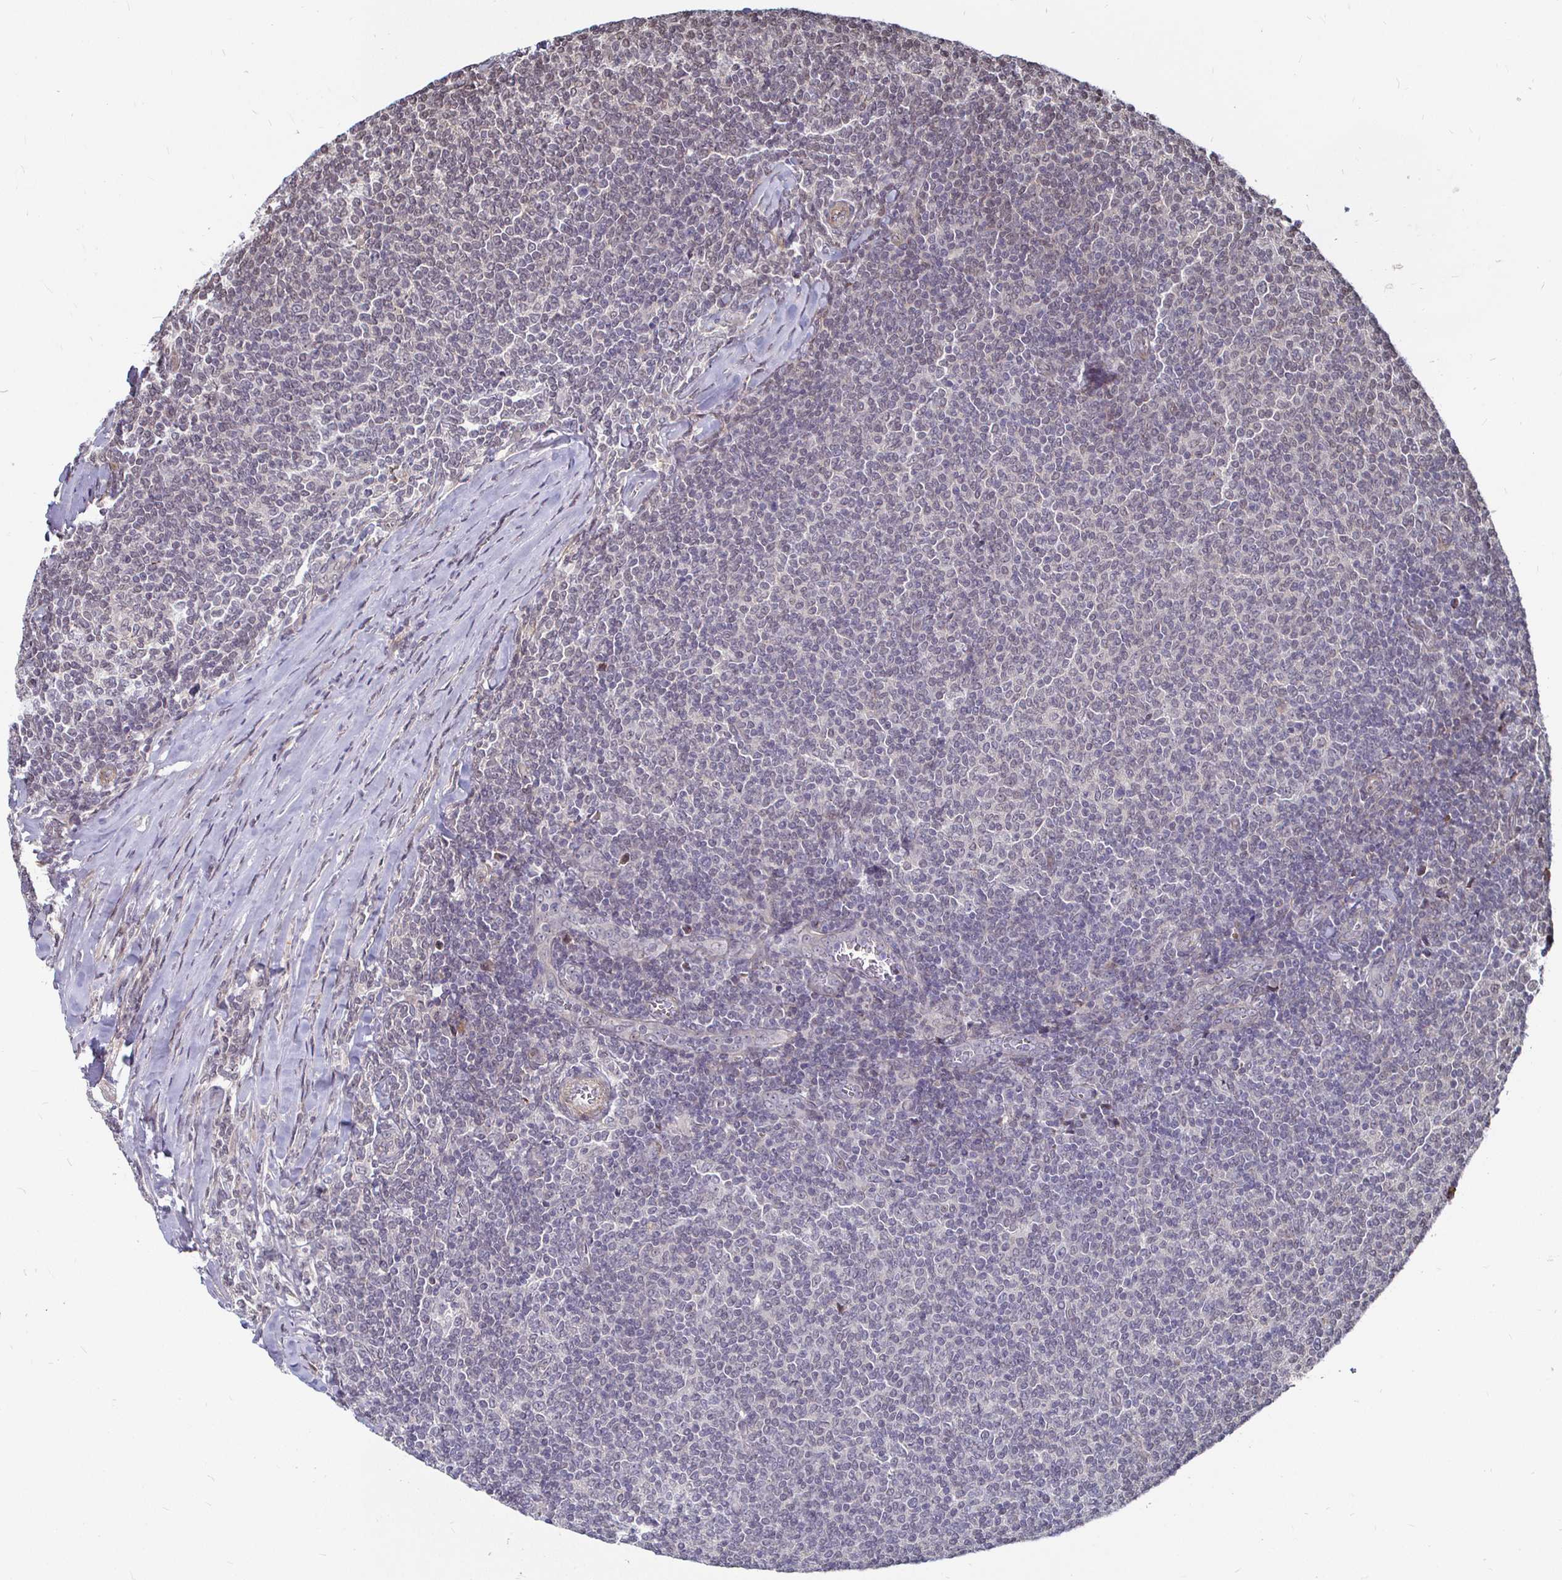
{"staining": {"intensity": "negative", "quantity": "none", "location": "none"}, "tissue": "lymphoma", "cell_type": "Tumor cells", "image_type": "cancer", "snomed": [{"axis": "morphology", "description": "Malignant lymphoma, non-Hodgkin's type, Low grade"}, {"axis": "topography", "description": "Lymph node"}], "caption": "Lymphoma was stained to show a protein in brown. There is no significant staining in tumor cells.", "gene": "CAPN11", "patient": {"sex": "male", "age": 52}}